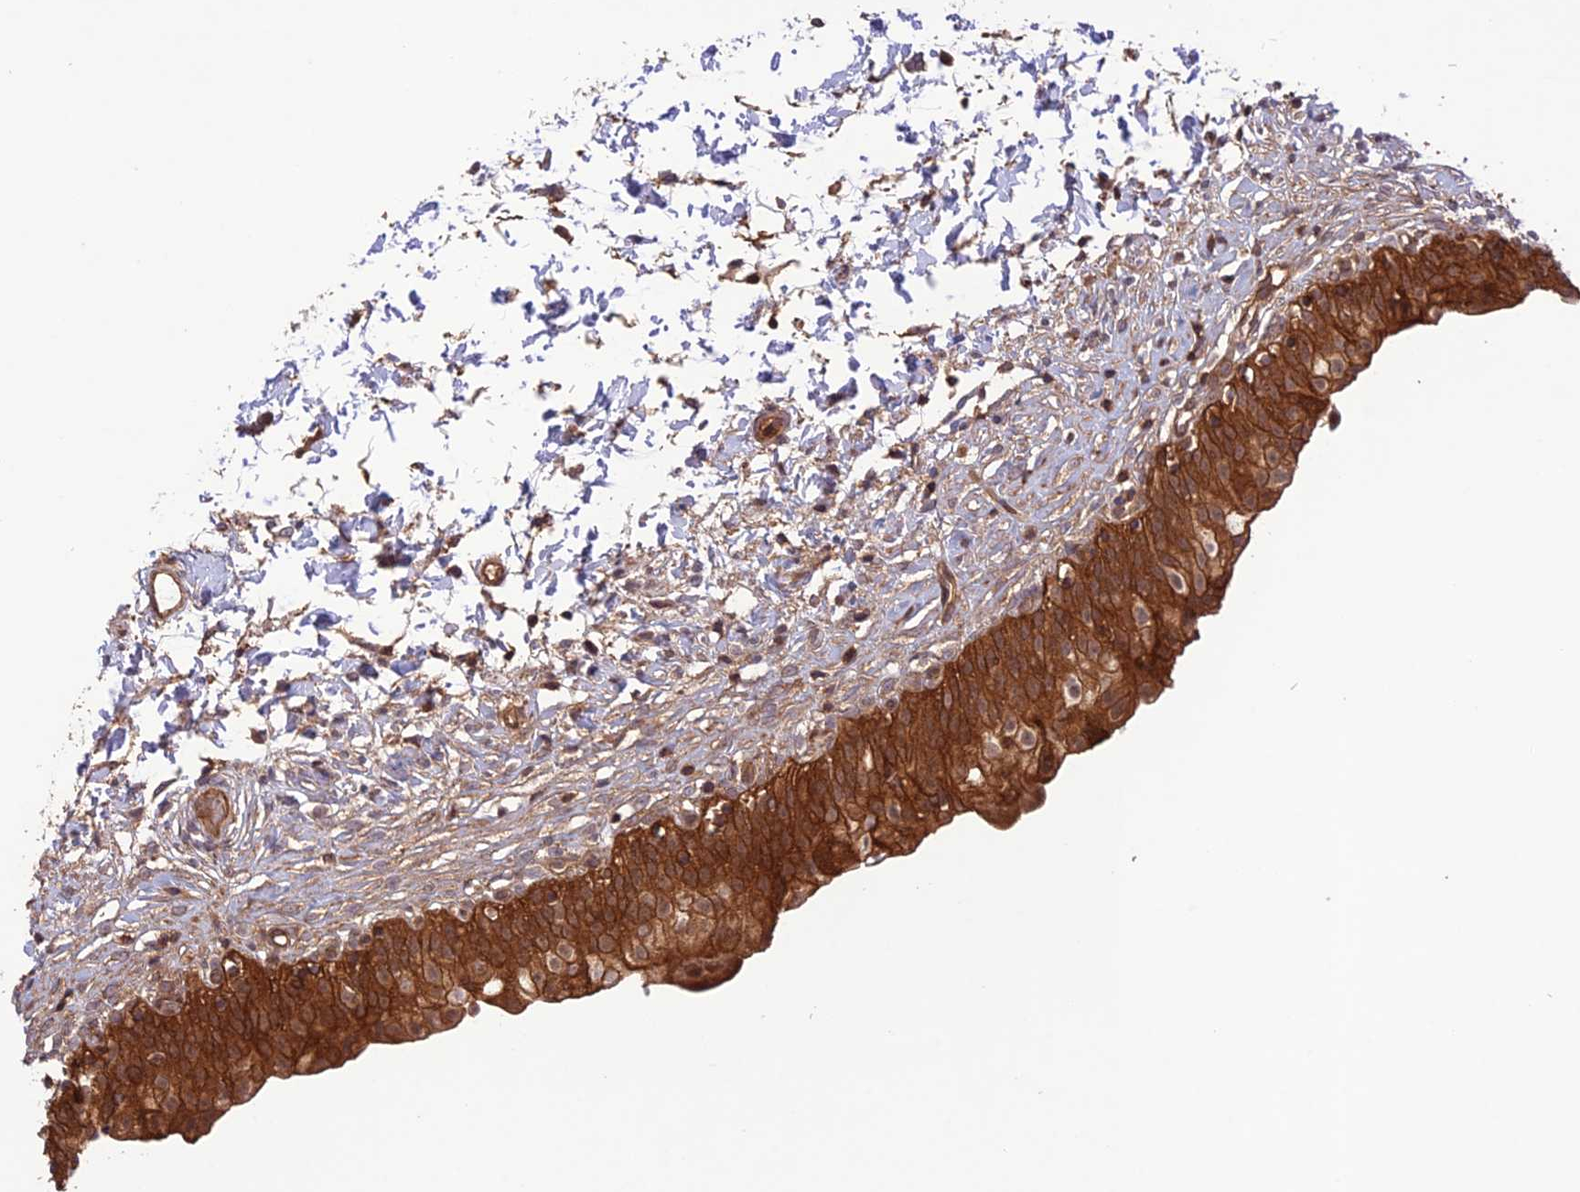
{"staining": {"intensity": "strong", "quantity": ">75%", "location": "cytoplasmic/membranous"}, "tissue": "urinary bladder", "cell_type": "Urothelial cells", "image_type": "normal", "snomed": [{"axis": "morphology", "description": "Normal tissue, NOS"}, {"axis": "topography", "description": "Urinary bladder"}], "caption": "Protein staining of normal urinary bladder demonstrates strong cytoplasmic/membranous expression in about >75% of urothelial cells. The staining was performed using DAB, with brown indicating positive protein expression. Nuclei are stained blue with hematoxylin.", "gene": "FCHSD1", "patient": {"sex": "male", "age": 55}}